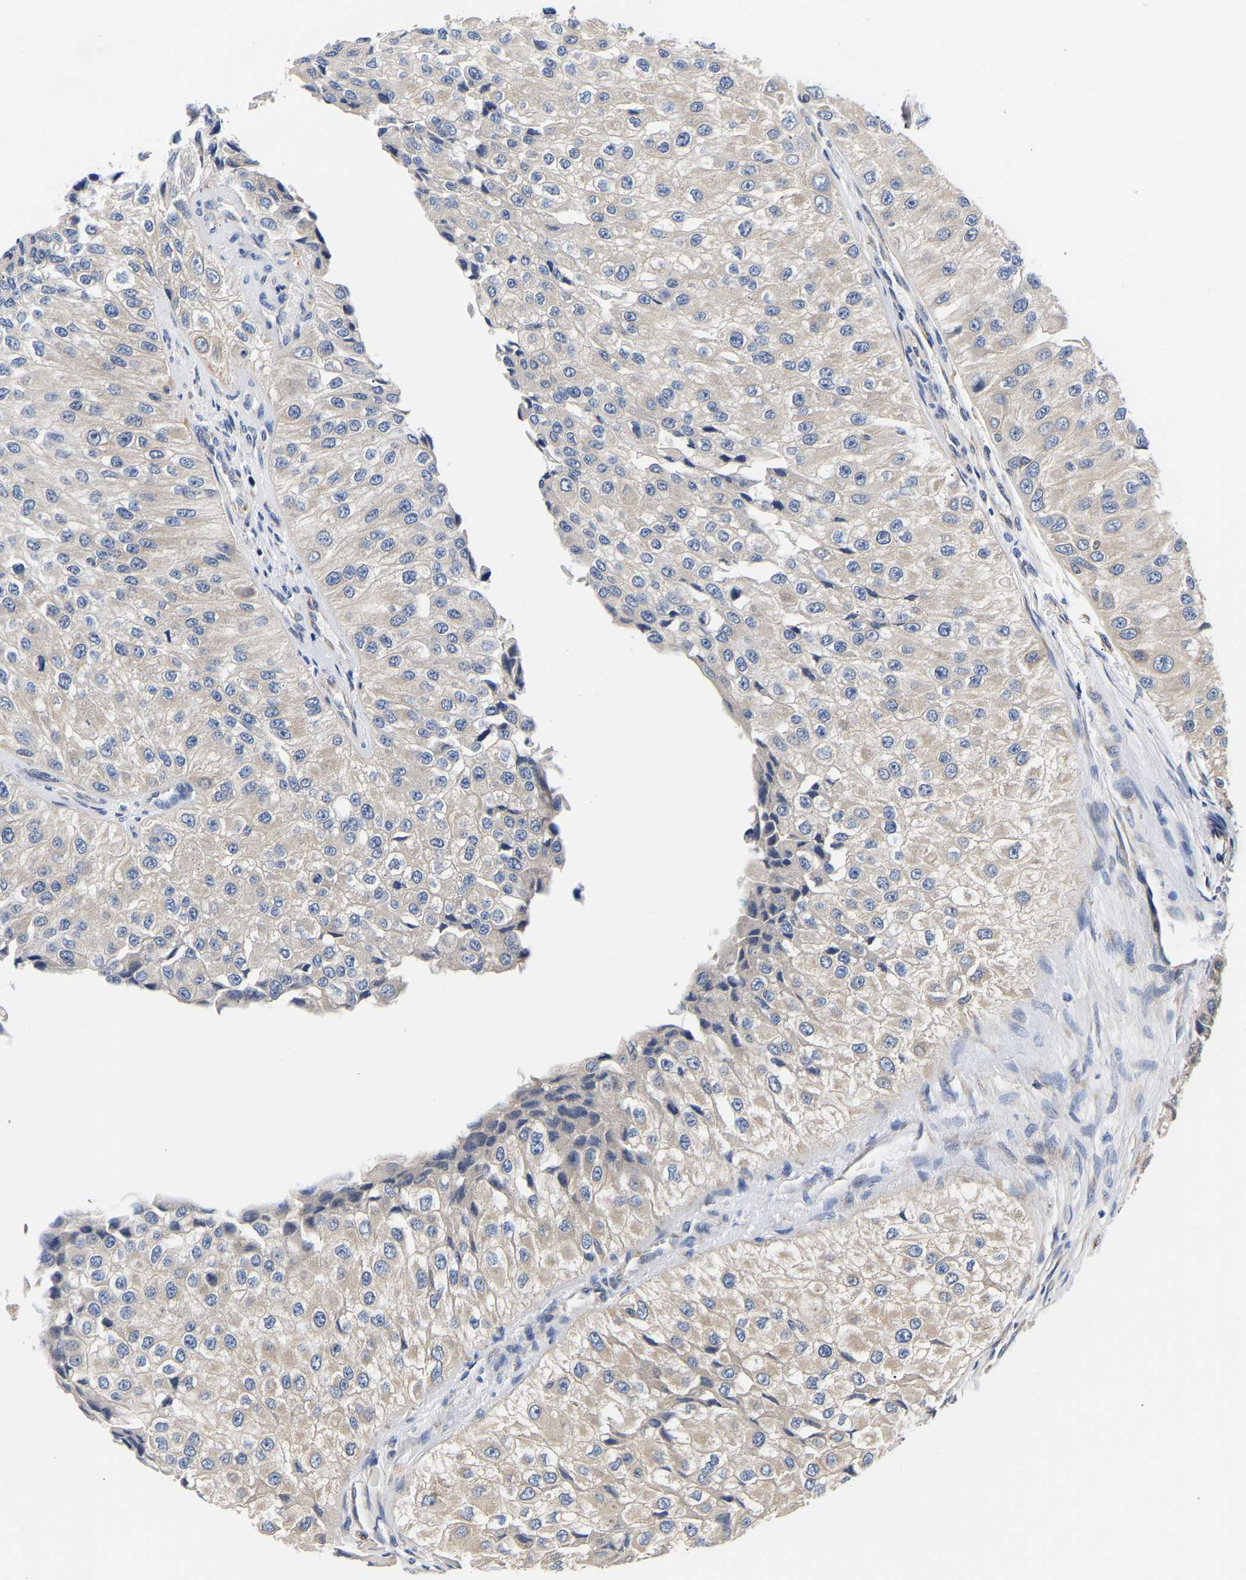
{"staining": {"intensity": "negative", "quantity": "none", "location": "none"}, "tissue": "urothelial cancer", "cell_type": "Tumor cells", "image_type": "cancer", "snomed": [{"axis": "morphology", "description": "Urothelial carcinoma, High grade"}, {"axis": "topography", "description": "Kidney"}, {"axis": "topography", "description": "Urinary bladder"}], "caption": "DAB (3,3'-diaminobenzidine) immunohistochemical staining of human urothelial cancer exhibits no significant staining in tumor cells. (DAB (3,3'-diaminobenzidine) immunohistochemistry visualized using brightfield microscopy, high magnification).", "gene": "CCDC6", "patient": {"sex": "male", "age": 77}}